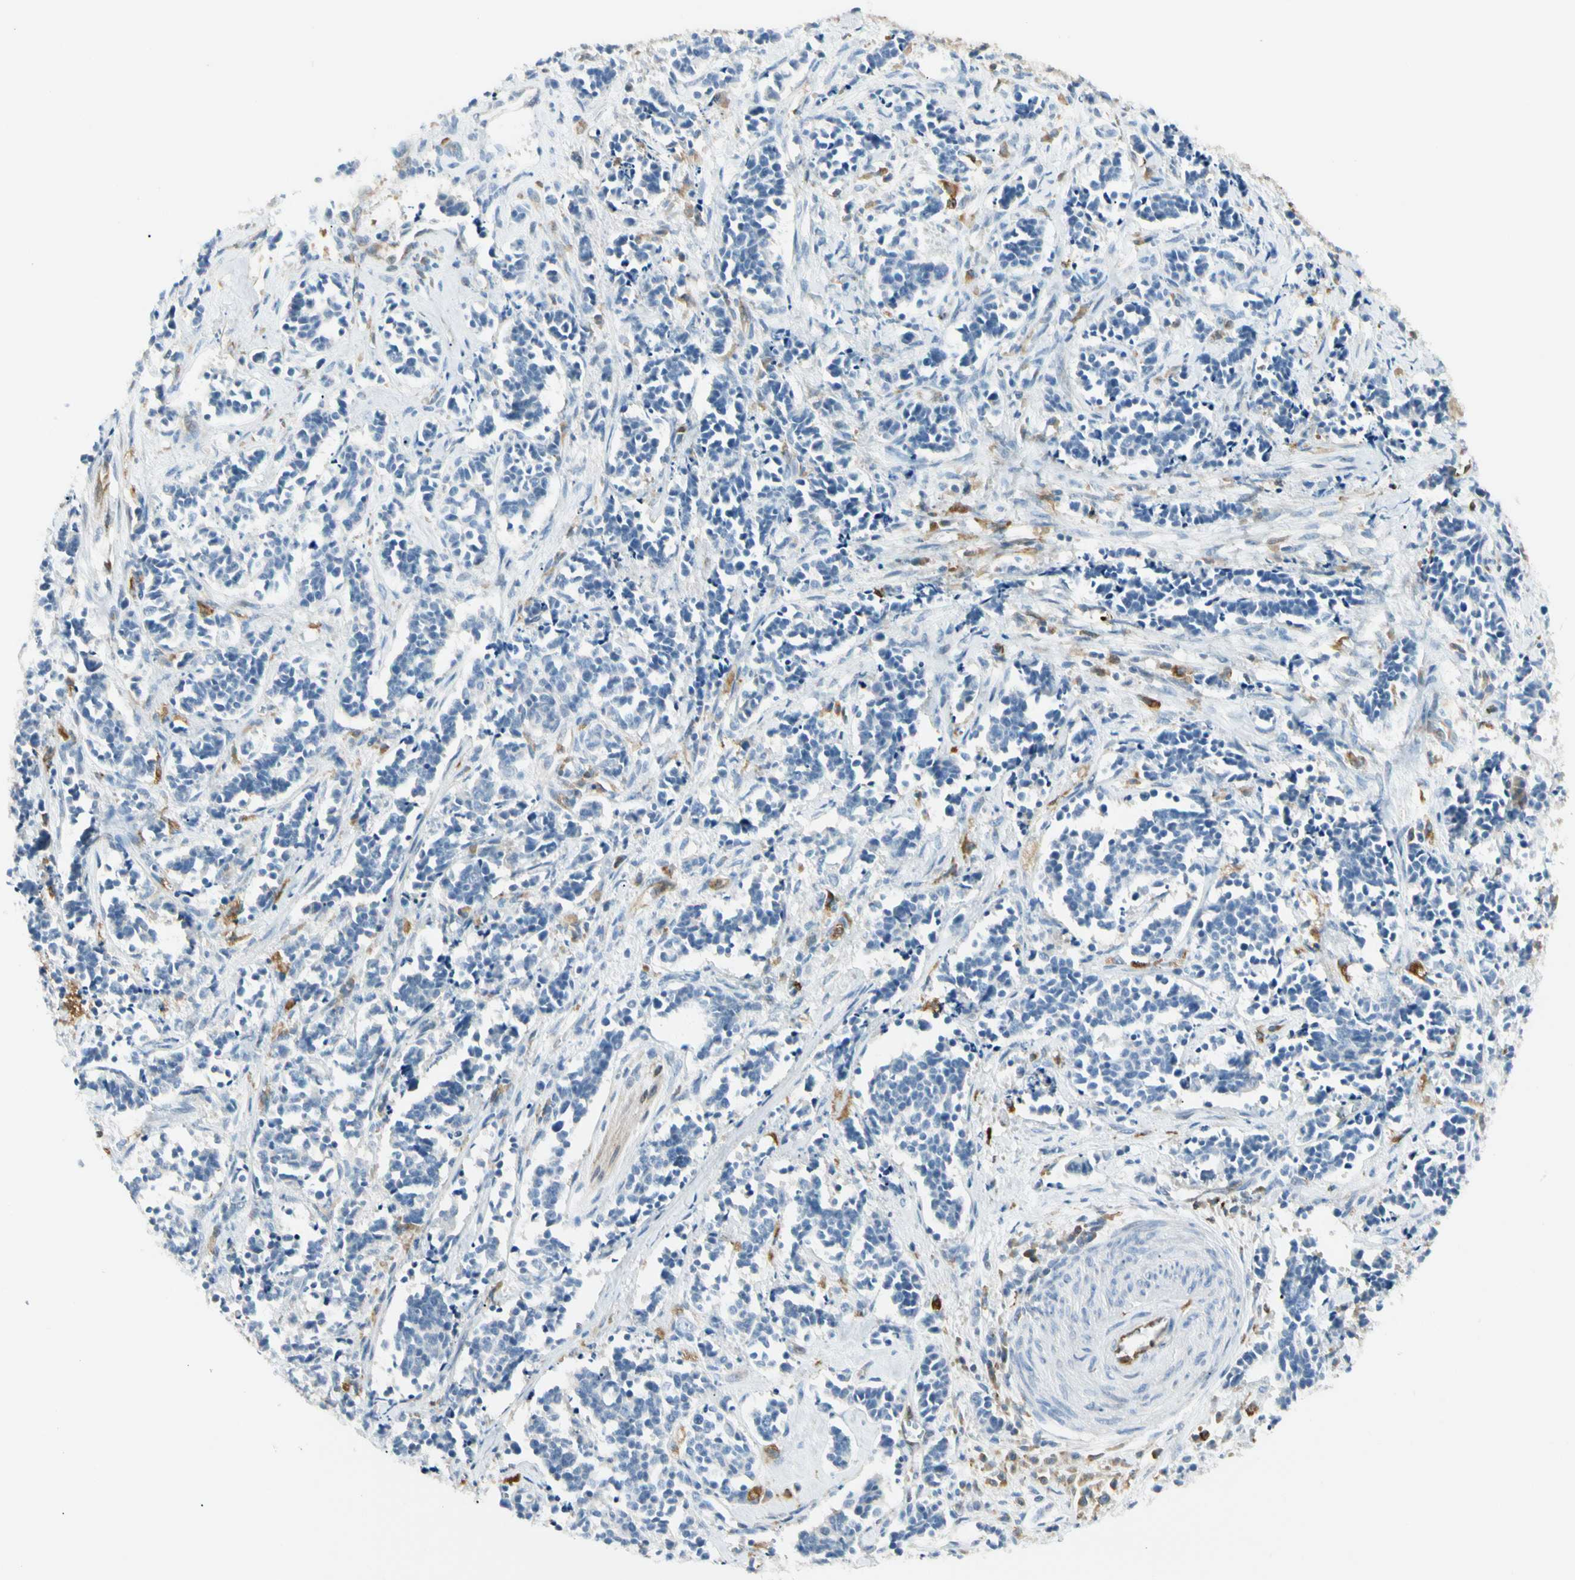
{"staining": {"intensity": "negative", "quantity": "none", "location": "none"}, "tissue": "cervical cancer", "cell_type": "Tumor cells", "image_type": "cancer", "snomed": [{"axis": "morphology", "description": "Squamous cell carcinoma, NOS"}, {"axis": "topography", "description": "Cervix"}], "caption": "Cervical cancer (squamous cell carcinoma) was stained to show a protein in brown. There is no significant staining in tumor cells.", "gene": "LPCAT2", "patient": {"sex": "female", "age": 35}}